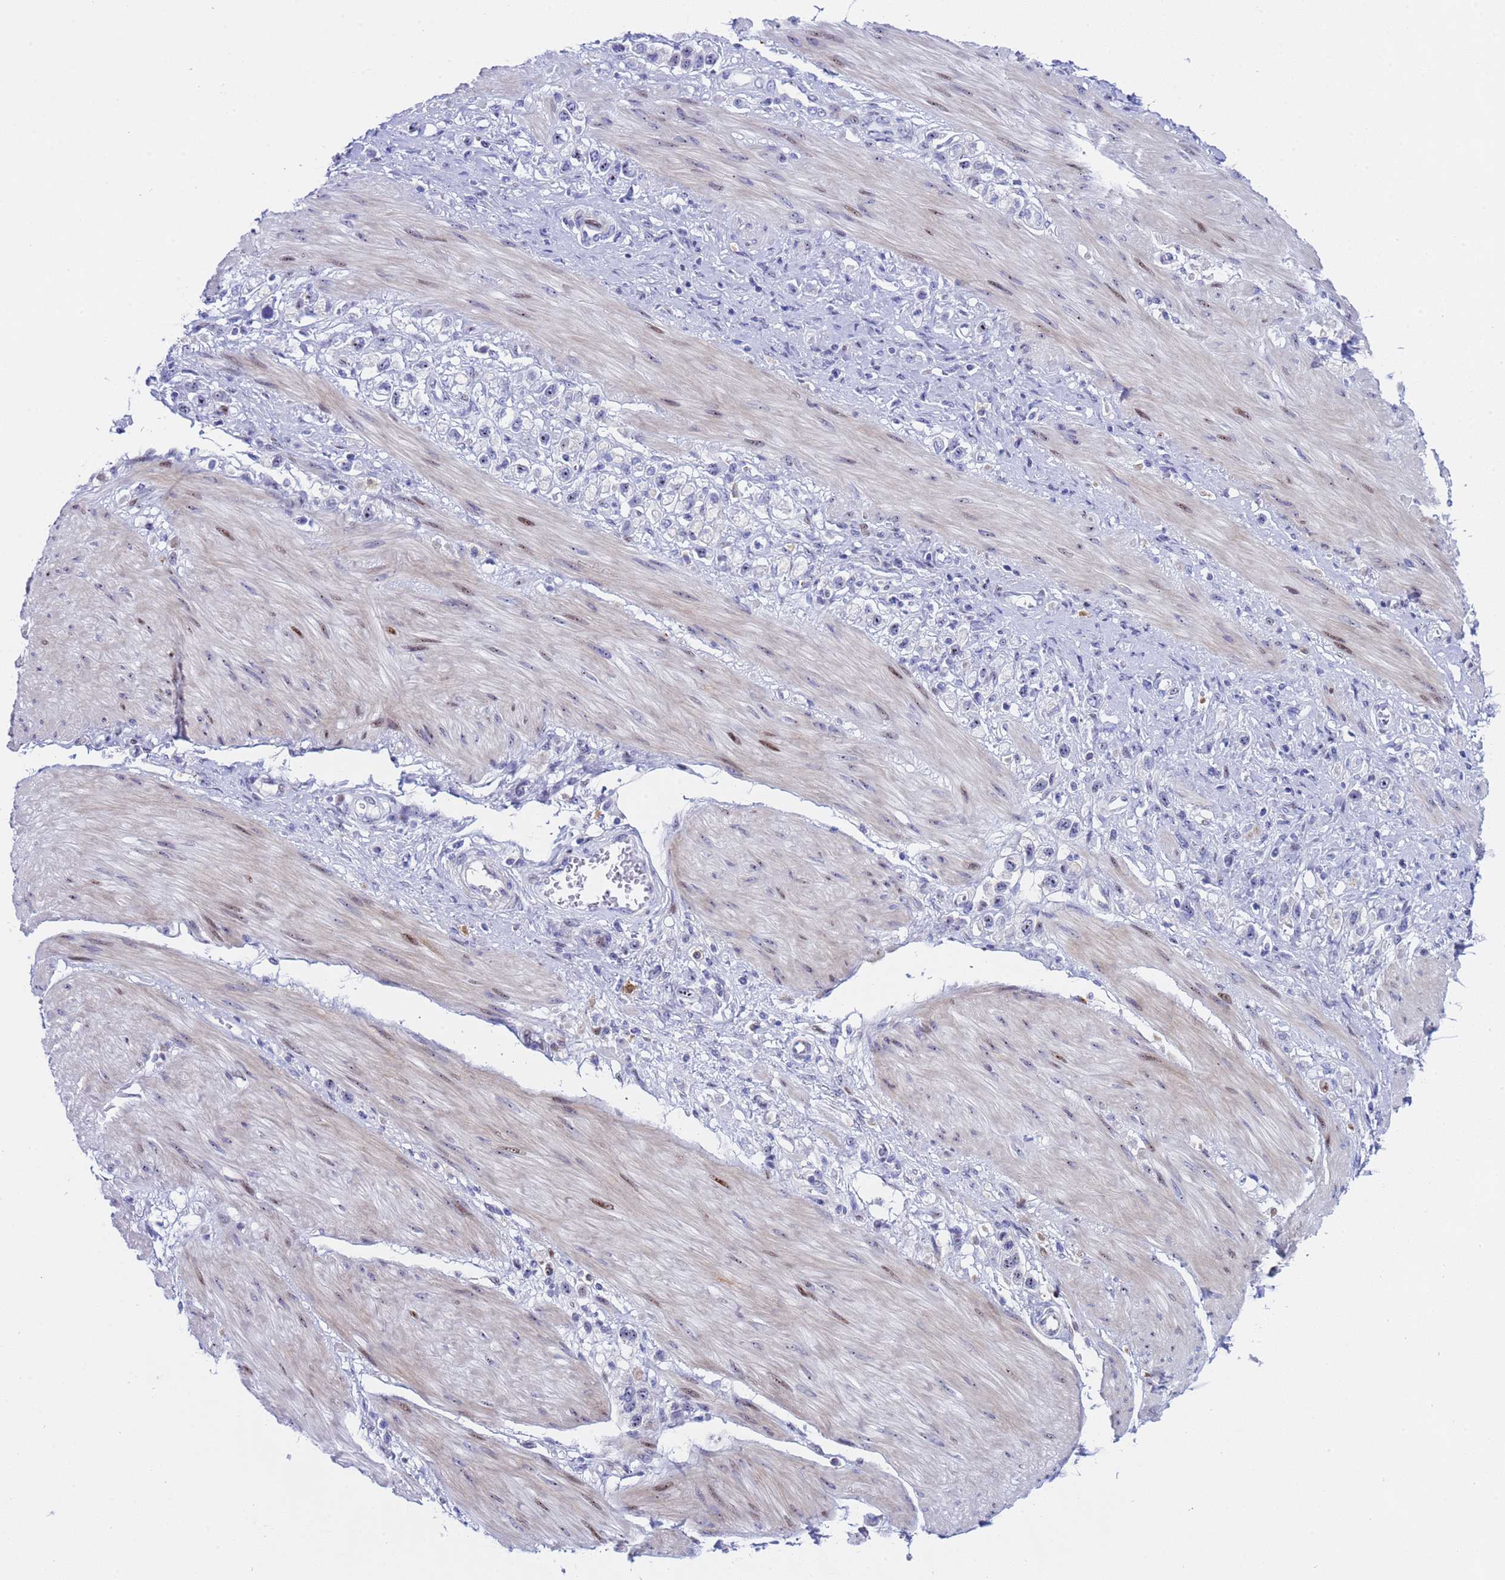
{"staining": {"intensity": "negative", "quantity": "none", "location": "none"}, "tissue": "stomach cancer", "cell_type": "Tumor cells", "image_type": "cancer", "snomed": [{"axis": "morphology", "description": "Adenocarcinoma, NOS"}, {"axis": "topography", "description": "Stomach"}], "caption": "Immunohistochemistry histopathology image of neoplastic tissue: stomach cancer (adenocarcinoma) stained with DAB displays no significant protein positivity in tumor cells.", "gene": "POP5", "patient": {"sex": "female", "age": 65}}